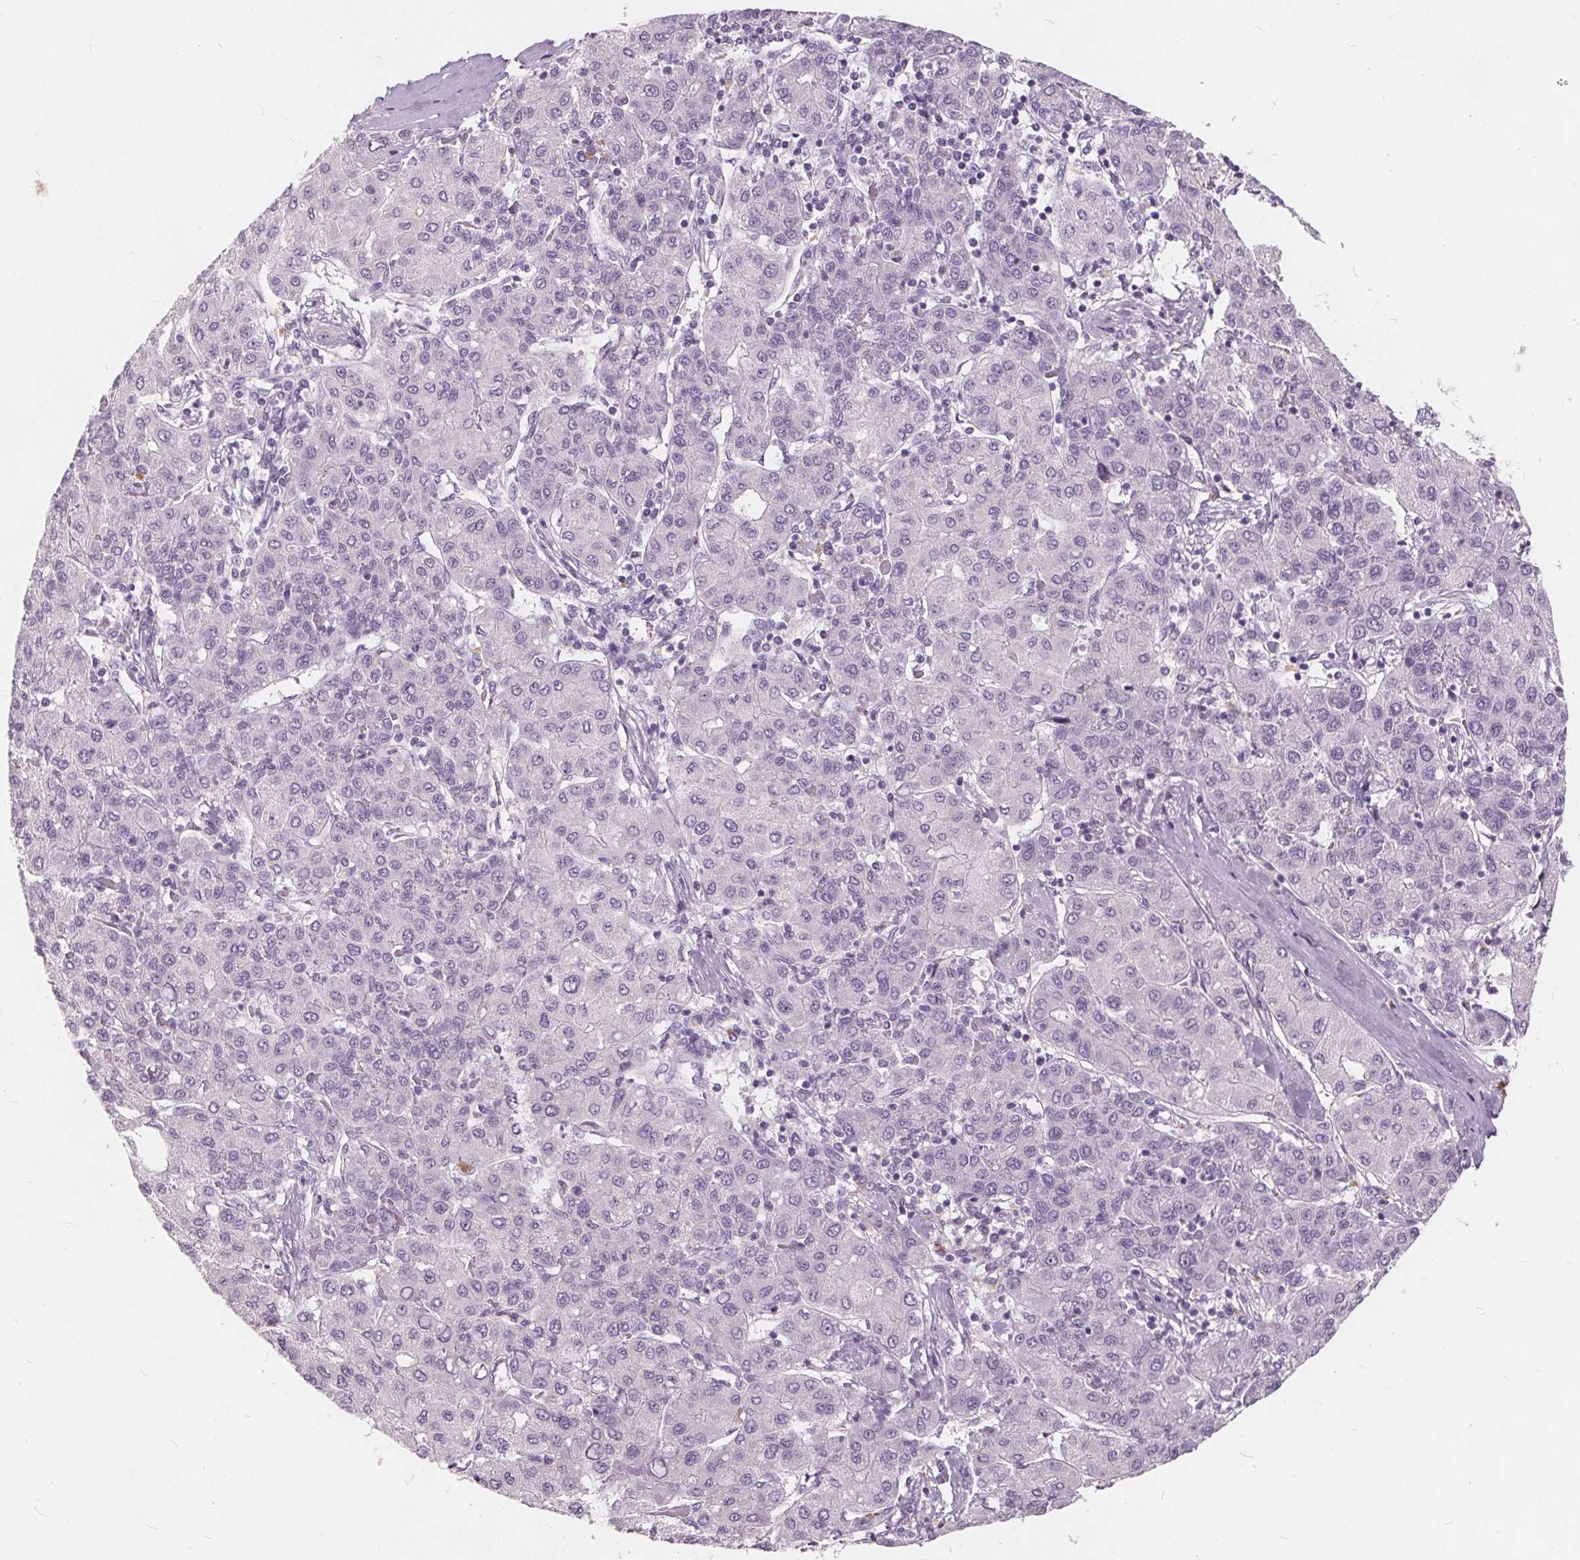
{"staining": {"intensity": "negative", "quantity": "none", "location": "none"}, "tissue": "liver cancer", "cell_type": "Tumor cells", "image_type": "cancer", "snomed": [{"axis": "morphology", "description": "Carcinoma, Hepatocellular, NOS"}, {"axis": "topography", "description": "Liver"}], "caption": "Immunohistochemistry histopathology image of neoplastic tissue: hepatocellular carcinoma (liver) stained with DAB (3,3'-diaminobenzidine) shows no significant protein staining in tumor cells. (Brightfield microscopy of DAB immunohistochemistry at high magnification).", "gene": "PLA2G2E", "patient": {"sex": "male", "age": 65}}